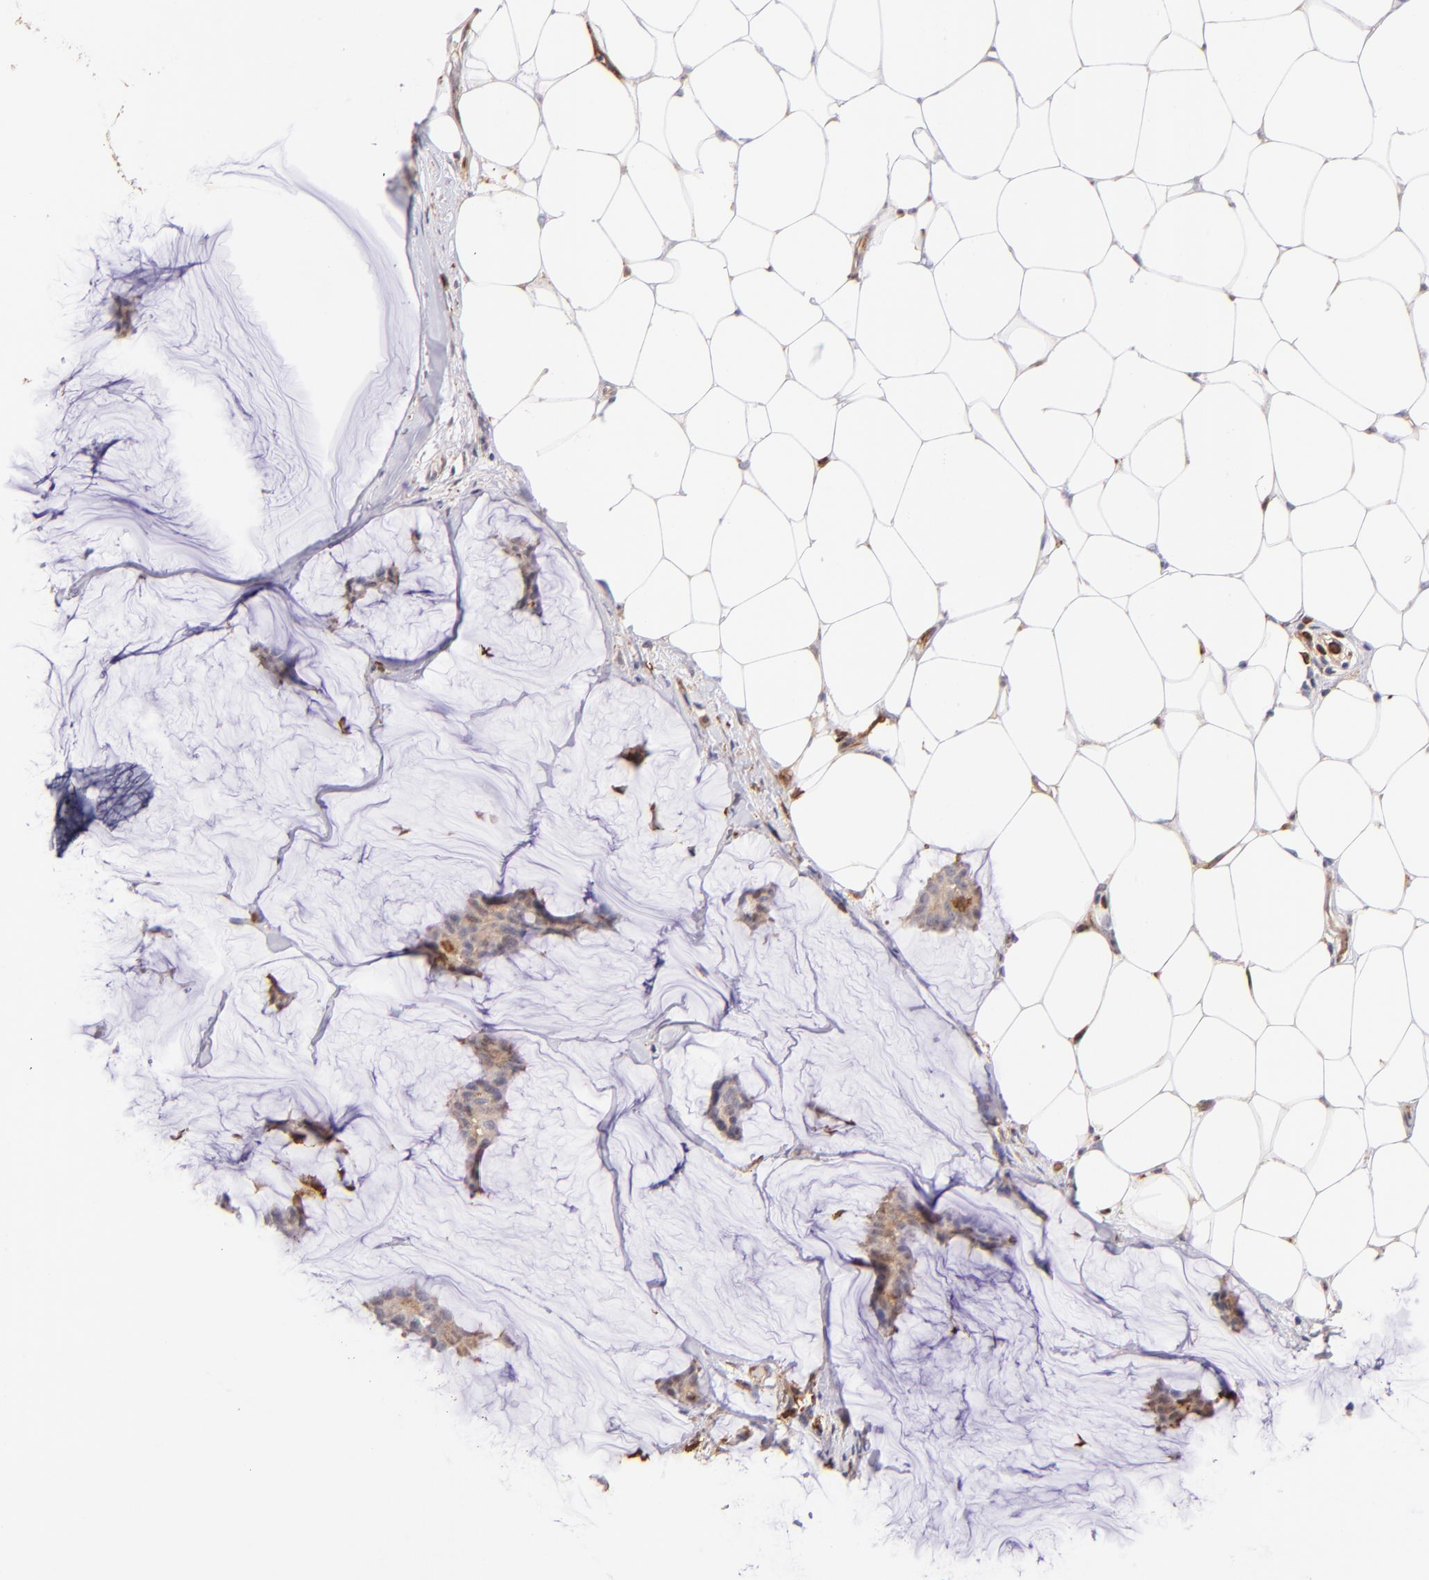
{"staining": {"intensity": "moderate", "quantity": ">75%", "location": "cytoplasmic/membranous"}, "tissue": "breast cancer", "cell_type": "Tumor cells", "image_type": "cancer", "snomed": [{"axis": "morphology", "description": "Duct carcinoma"}, {"axis": "topography", "description": "Breast"}], "caption": "Human infiltrating ductal carcinoma (breast) stained for a protein (brown) reveals moderate cytoplasmic/membranous positive staining in about >75% of tumor cells.", "gene": "BTK", "patient": {"sex": "female", "age": 93}}